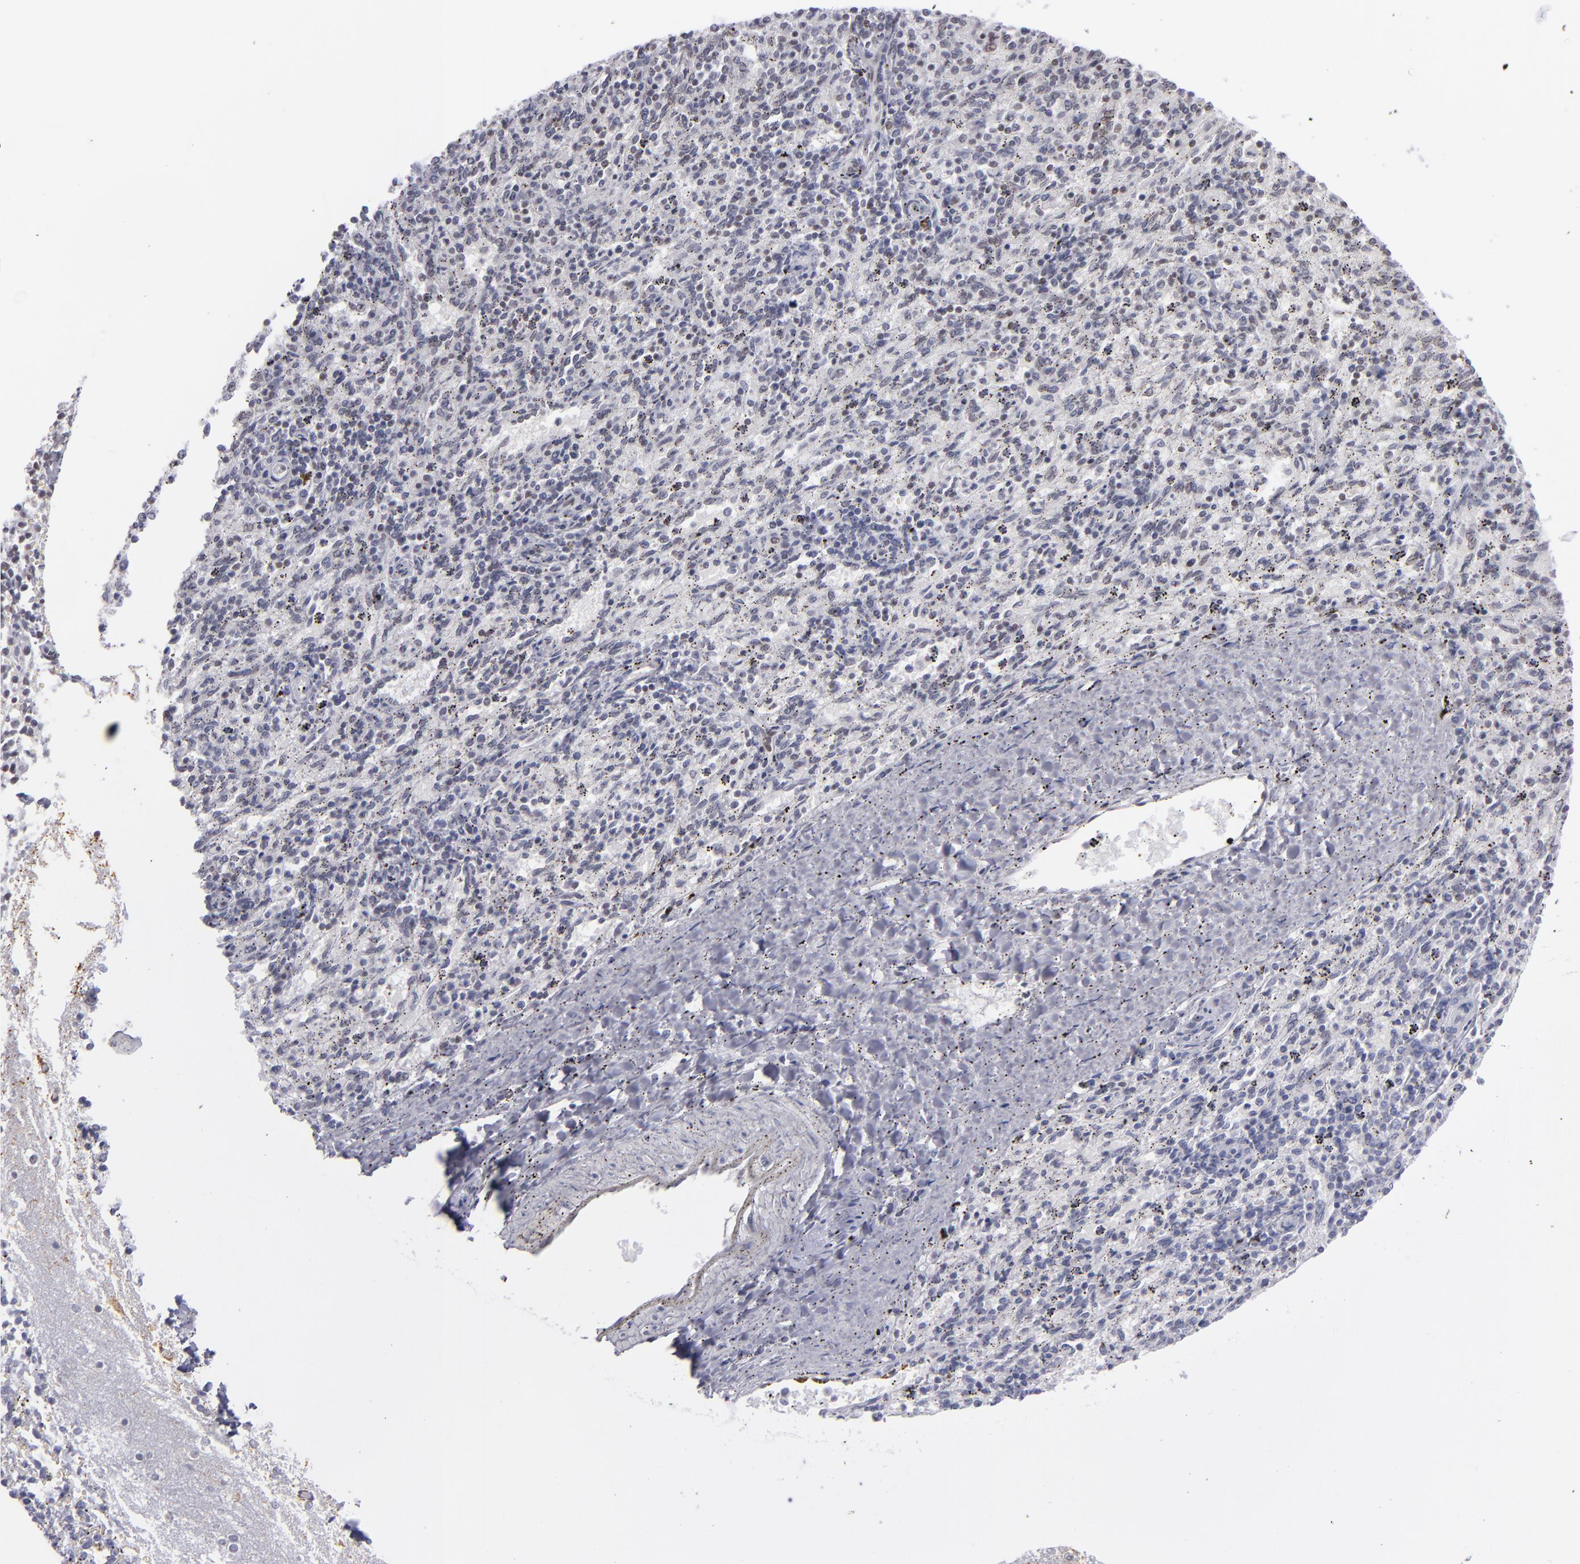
{"staining": {"intensity": "weak", "quantity": "25%-75%", "location": "nuclear"}, "tissue": "spleen", "cell_type": "Cells in red pulp", "image_type": "normal", "snomed": [{"axis": "morphology", "description": "Normal tissue, NOS"}, {"axis": "topography", "description": "Spleen"}], "caption": "Immunohistochemical staining of normal human spleen displays 25%-75% levels of weak nuclear protein expression in approximately 25%-75% of cells in red pulp.", "gene": "MLLT3", "patient": {"sex": "female", "age": 10}}